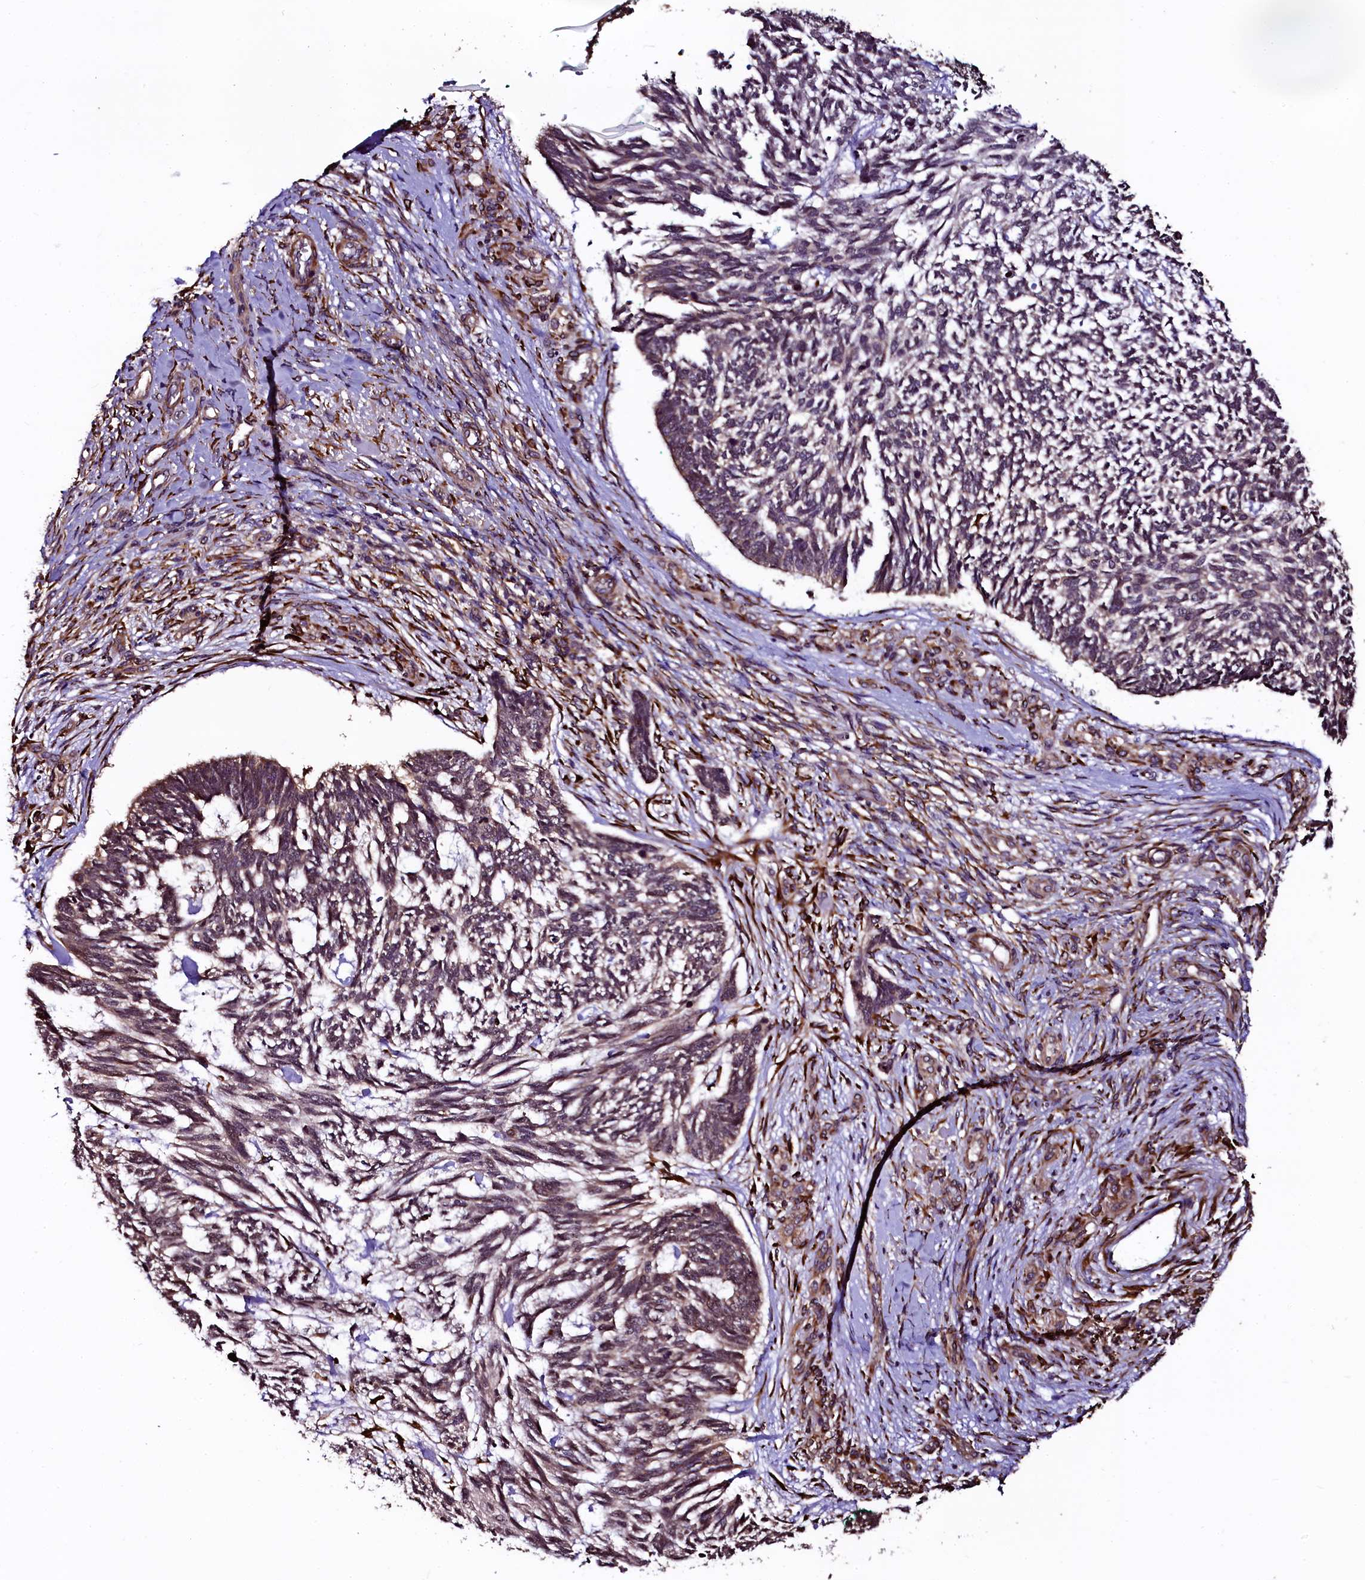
{"staining": {"intensity": "moderate", "quantity": "25%-75%", "location": "cytoplasmic/membranous,nuclear"}, "tissue": "skin cancer", "cell_type": "Tumor cells", "image_type": "cancer", "snomed": [{"axis": "morphology", "description": "Basal cell carcinoma"}, {"axis": "topography", "description": "Skin"}], "caption": "Skin basal cell carcinoma tissue displays moderate cytoplasmic/membranous and nuclear expression in approximately 25%-75% of tumor cells", "gene": "N4BP1", "patient": {"sex": "male", "age": 88}}